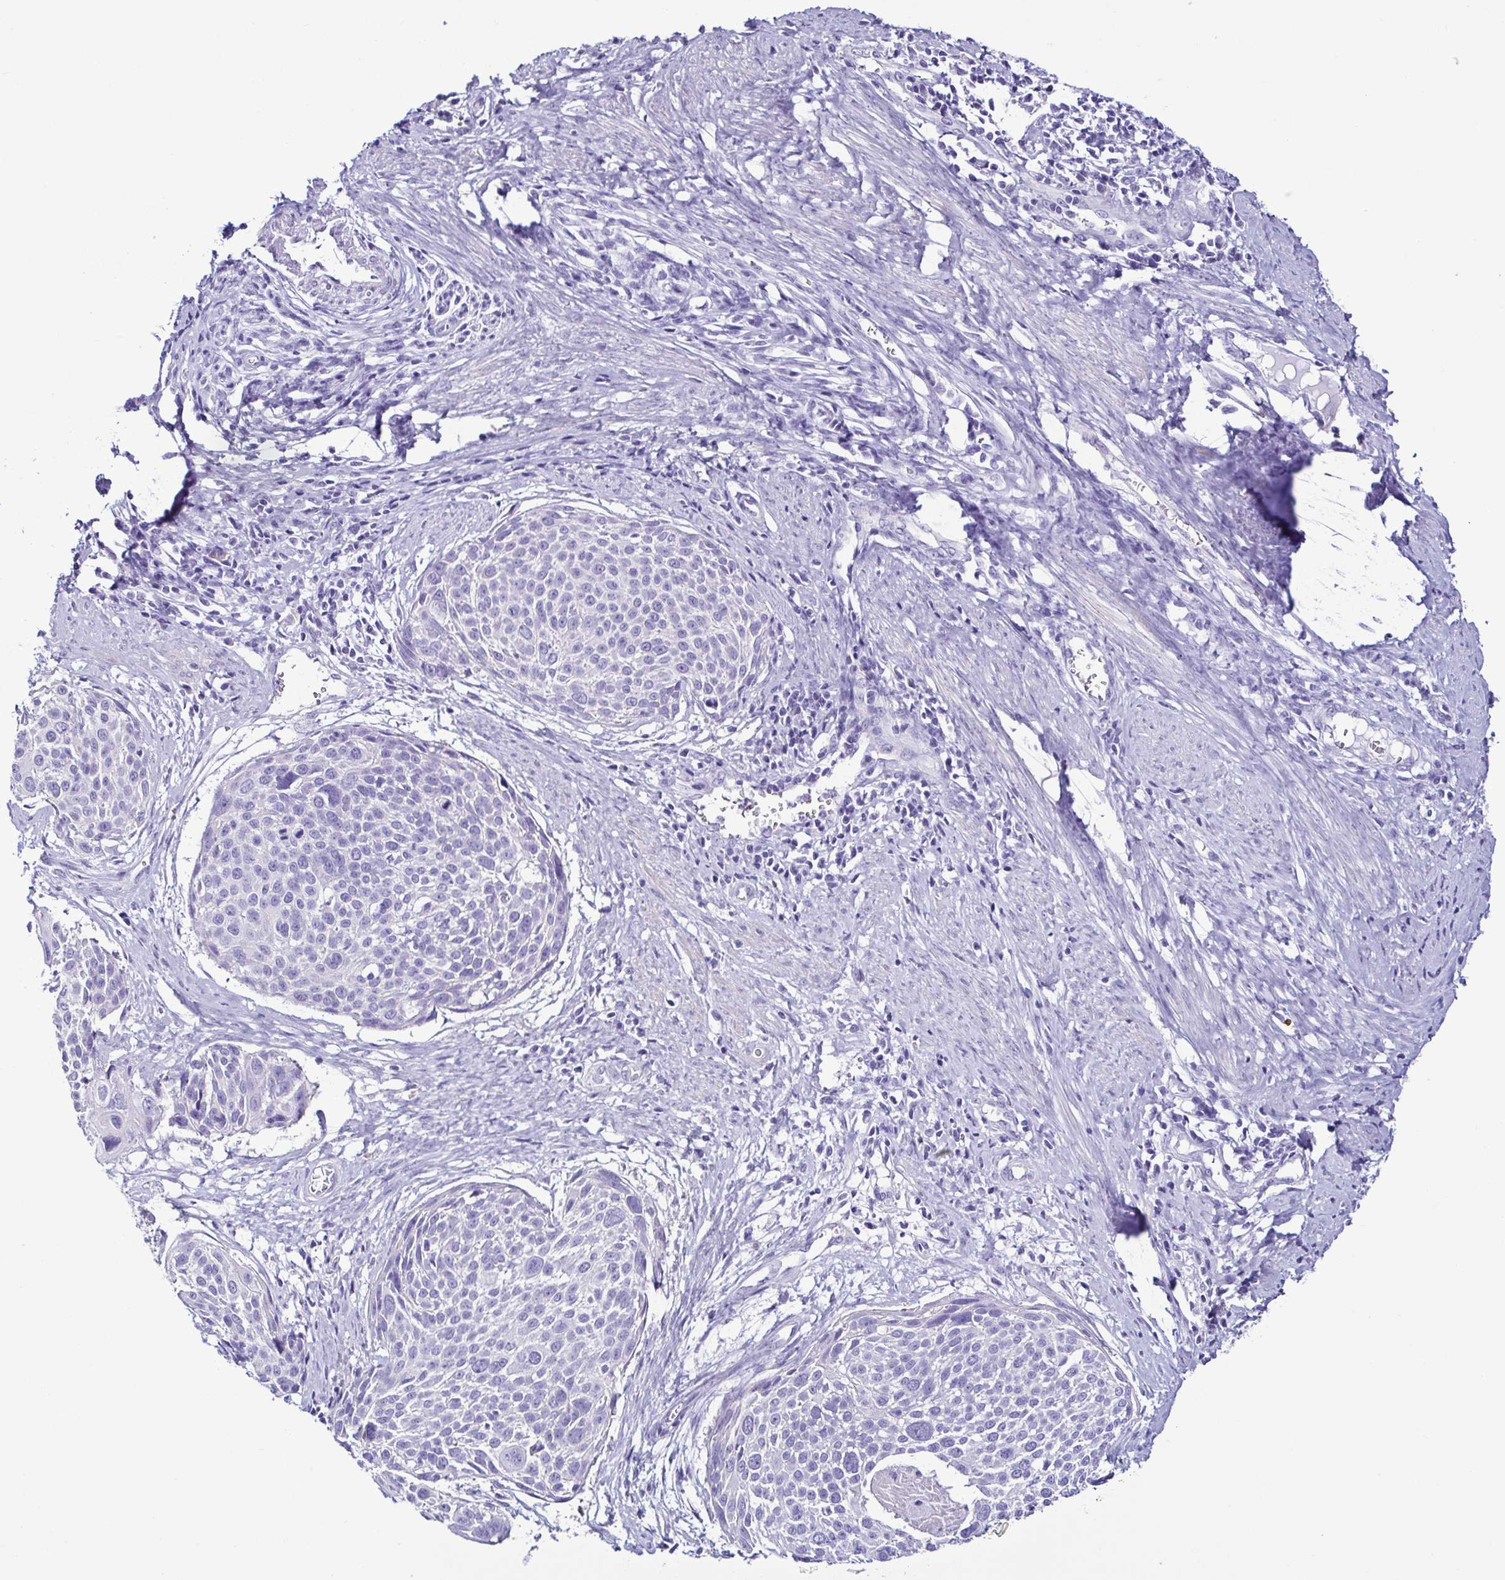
{"staining": {"intensity": "negative", "quantity": "none", "location": "none"}, "tissue": "cervical cancer", "cell_type": "Tumor cells", "image_type": "cancer", "snomed": [{"axis": "morphology", "description": "Squamous cell carcinoma, NOS"}, {"axis": "topography", "description": "Cervix"}], "caption": "DAB immunohistochemical staining of cervical cancer demonstrates no significant expression in tumor cells.", "gene": "SRL", "patient": {"sex": "female", "age": 39}}